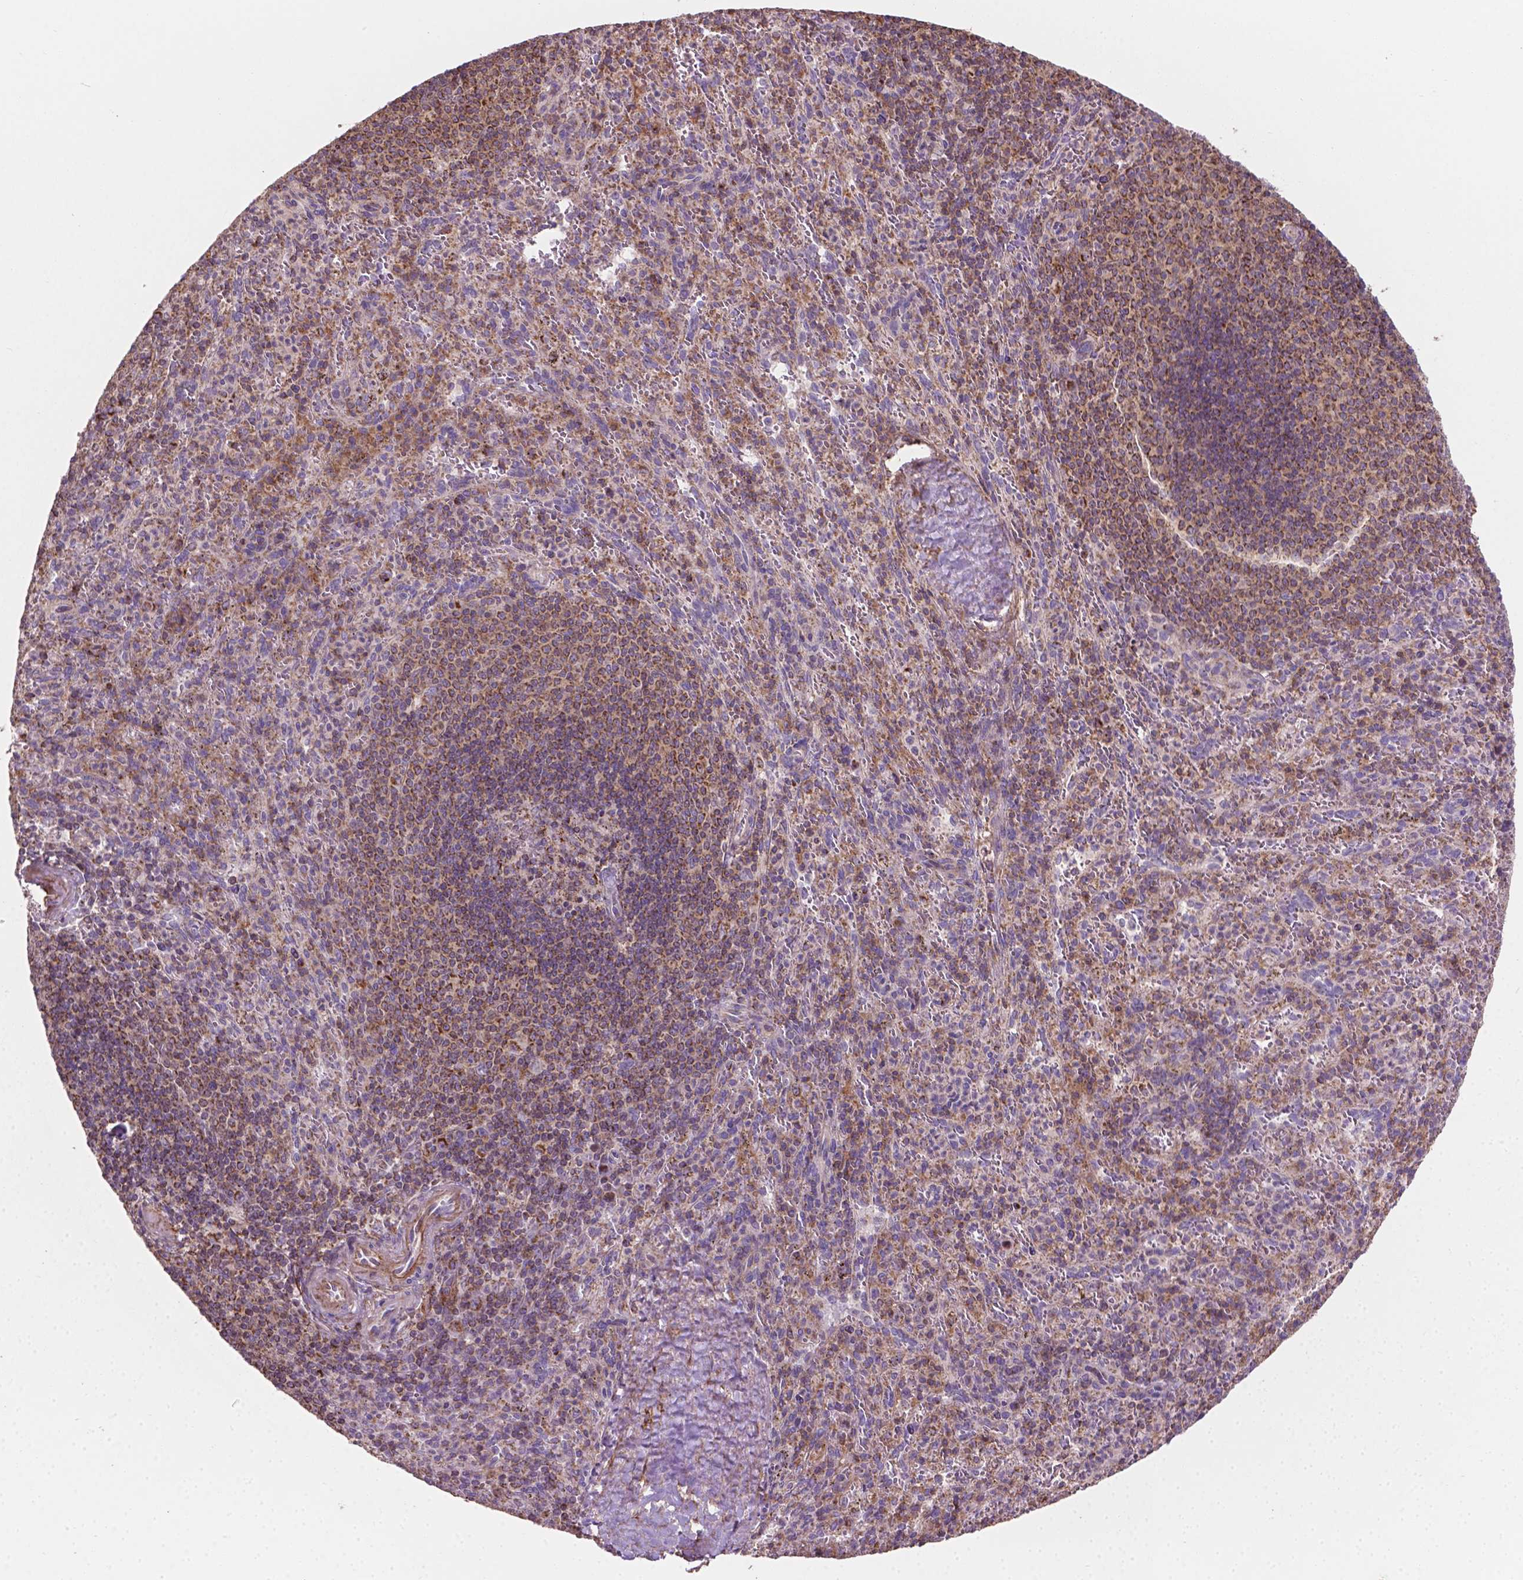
{"staining": {"intensity": "moderate", "quantity": "<25%", "location": "cytoplasmic/membranous"}, "tissue": "spleen", "cell_type": "Cells in red pulp", "image_type": "normal", "snomed": [{"axis": "morphology", "description": "Normal tissue, NOS"}, {"axis": "topography", "description": "Spleen"}], "caption": "Spleen stained for a protein (brown) reveals moderate cytoplasmic/membranous positive positivity in approximately <25% of cells in red pulp.", "gene": "TCAF1", "patient": {"sex": "male", "age": 57}}